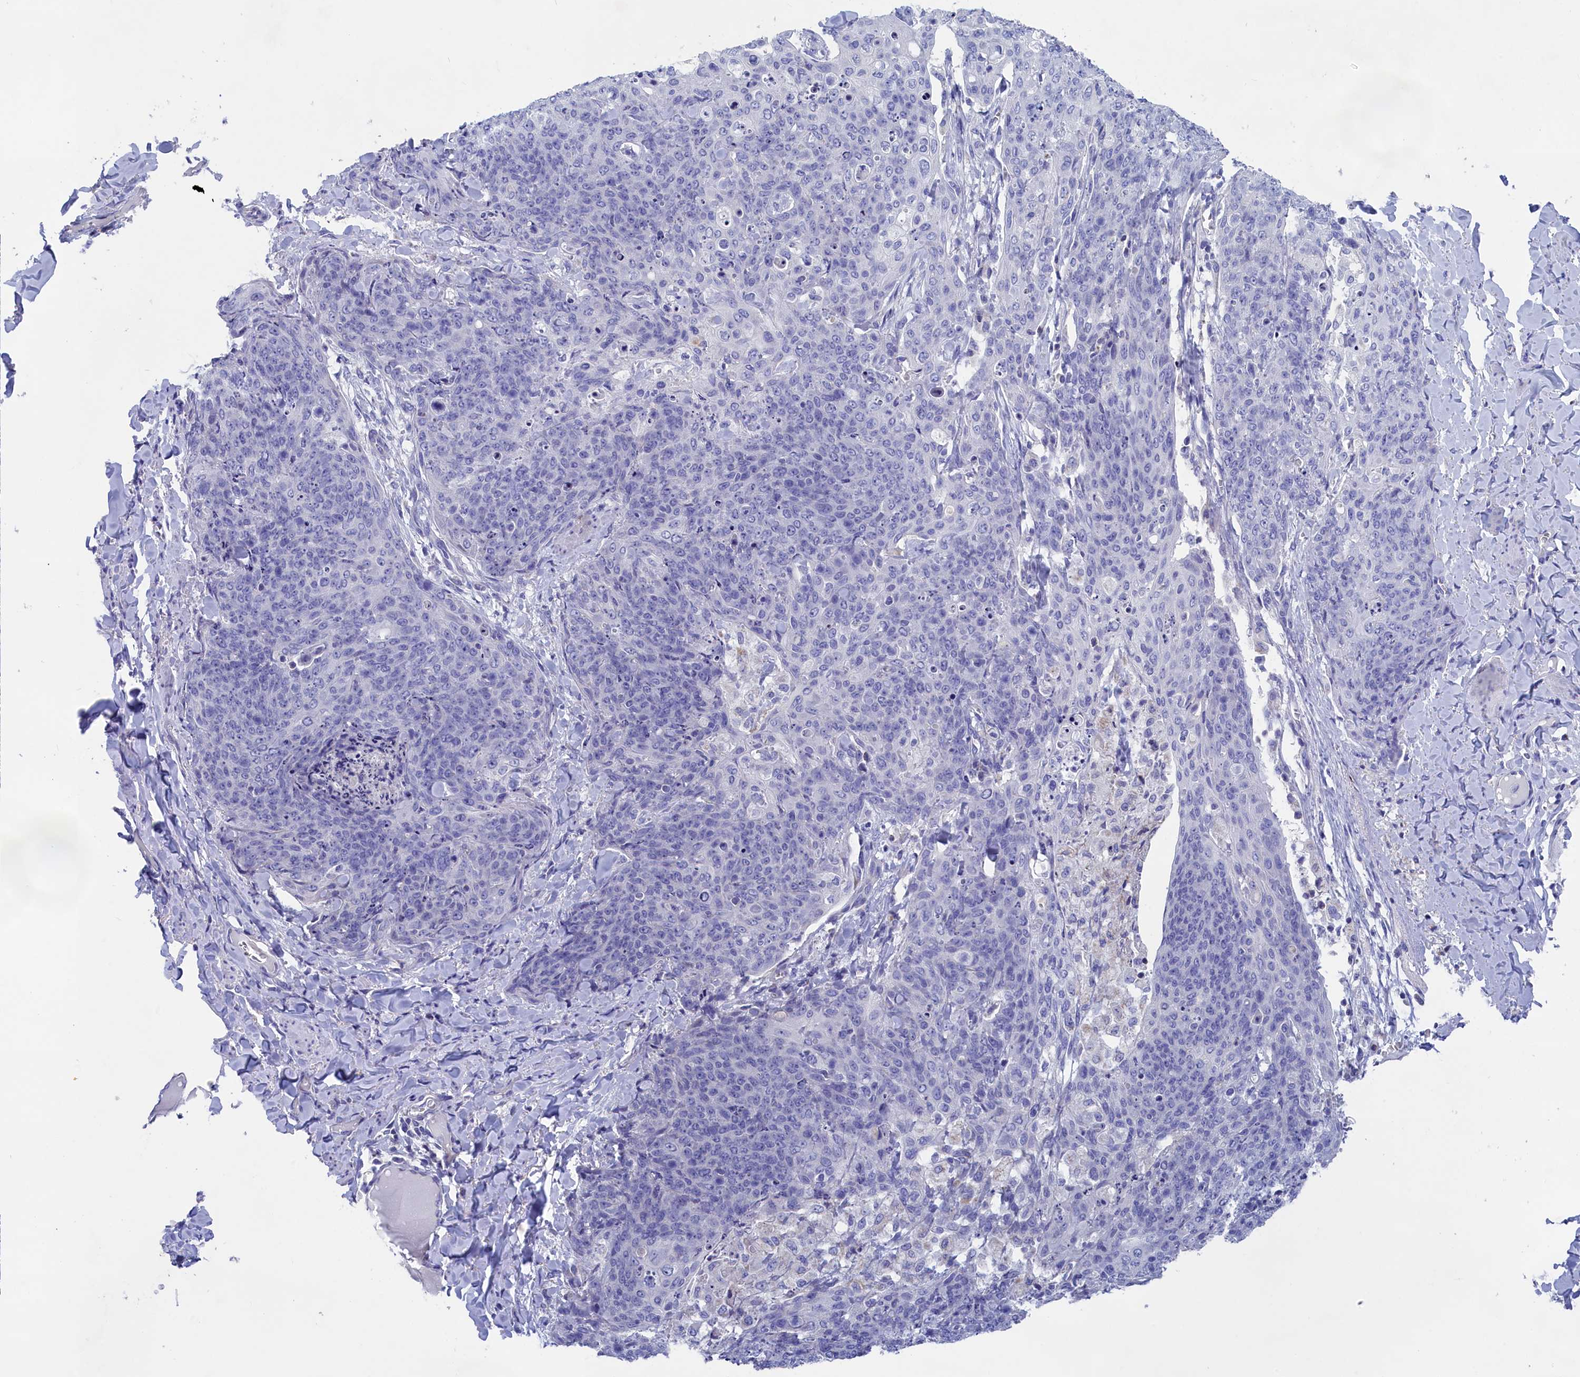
{"staining": {"intensity": "negative", "quantity": "none", "location": "none"}, "tissue": "skin cancer", "cell_type": "Tumor cells", "image_type": "cancer", "snomed": [{"axis": "morphology", "description": "Squamous cell carcinoma, NOS"}, {"axis": "topography", "description": "Skin"}, {"axis": "topography", "description": "Vulva"}], "caption": "Image shows no protein expression in tumor cells of skin cancer (squamous cell carcinoma) tissue.", "gene": "PRDM12", "patient": {"sex": "female", "age": 85}}